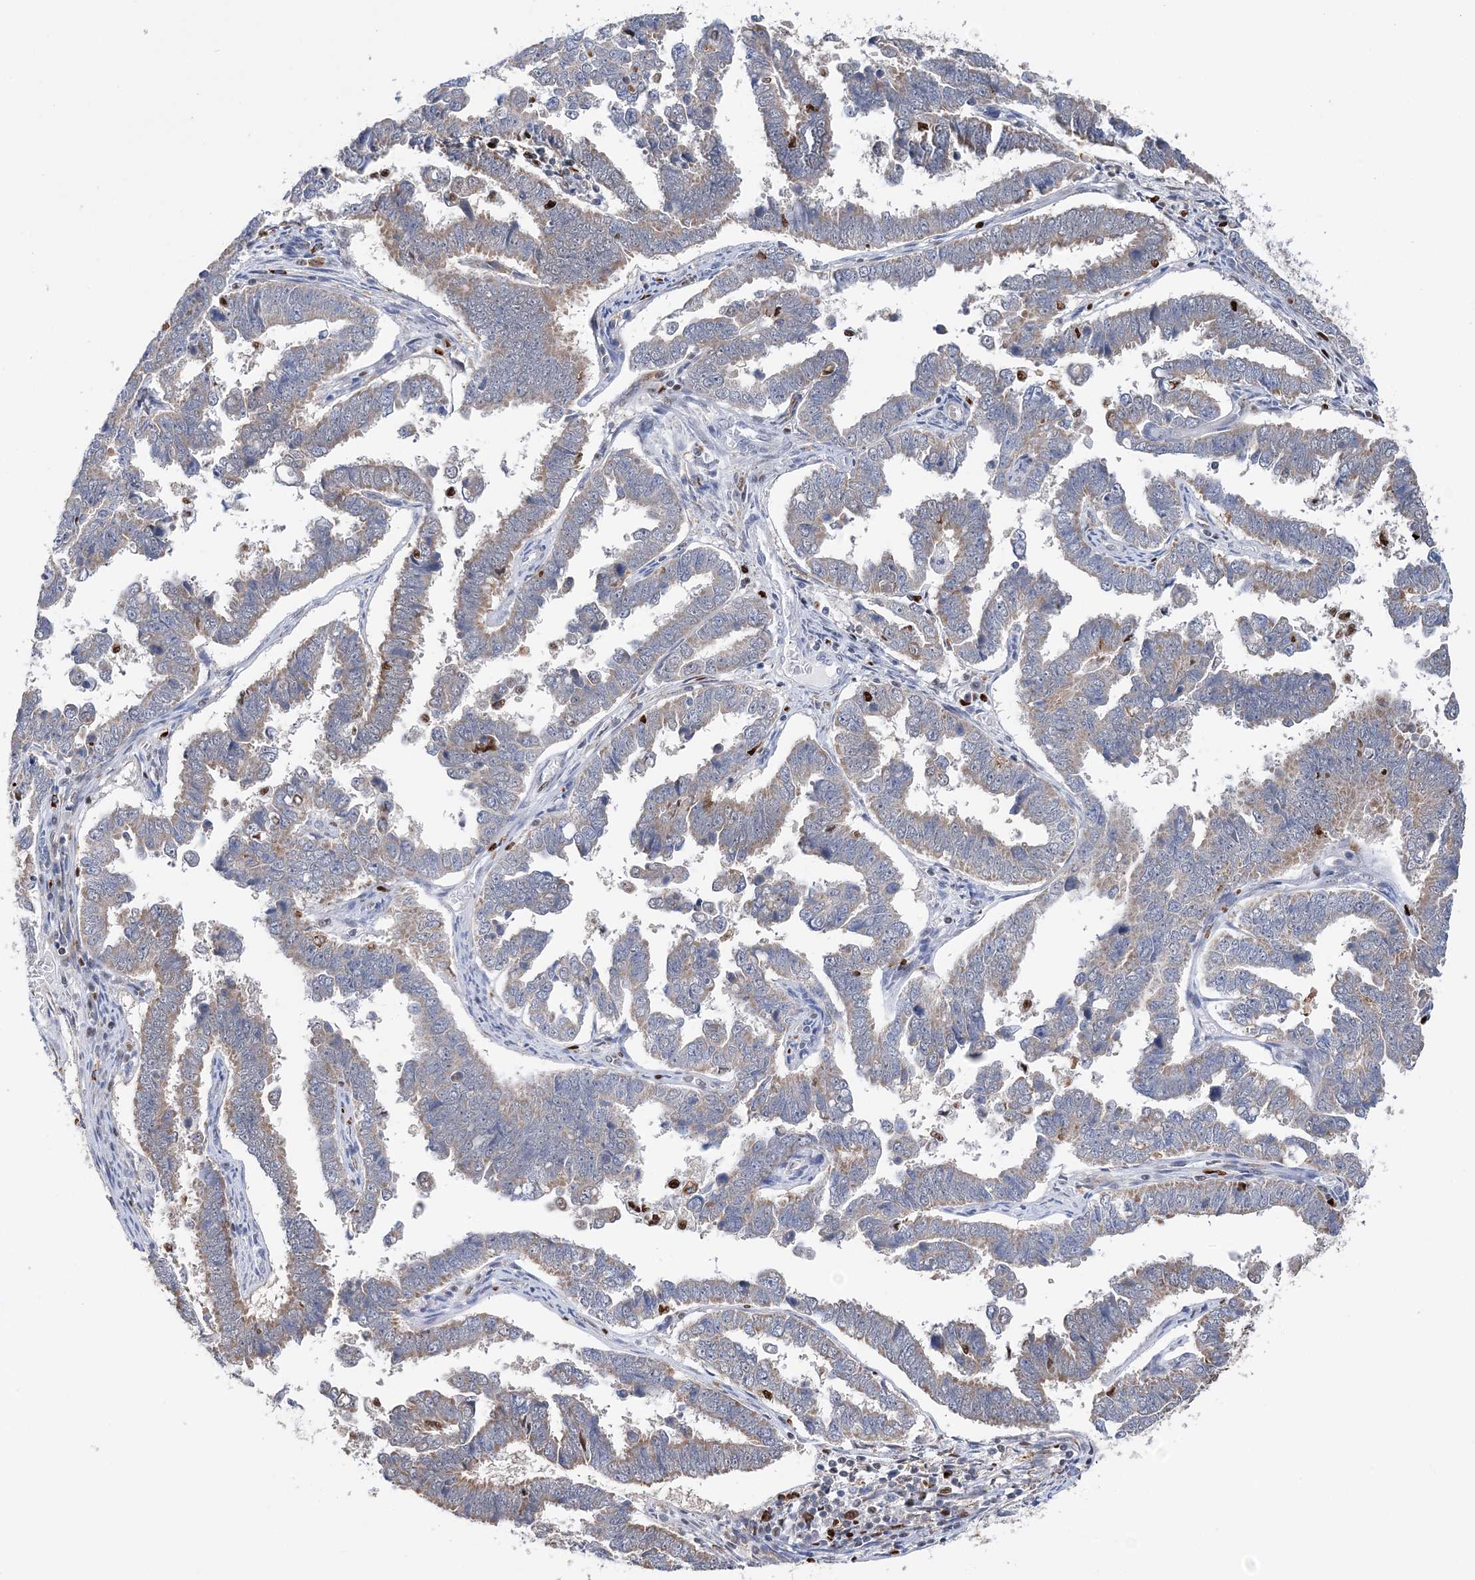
{"staining": {"intensity": "weak", "quantity": "<25%", "location": "cytoplasmic/membranous"}, "tissue": "endometrial cancer", "cell_type": "Tumor cells", "image_type": "cancer", "snomed": [{"axis": "morphology", "description": "Adenocarcinoma, NOS"}, {"axis": "topography", "description": "Endometrium"}], "caption": "A high-resolution image shows IHC staining of adenocarcinoma (endometrial), which exhibits no significant staining in tumor cells.", "gene": "NIT2", "patient": {"sex": "female", "age": 75}}